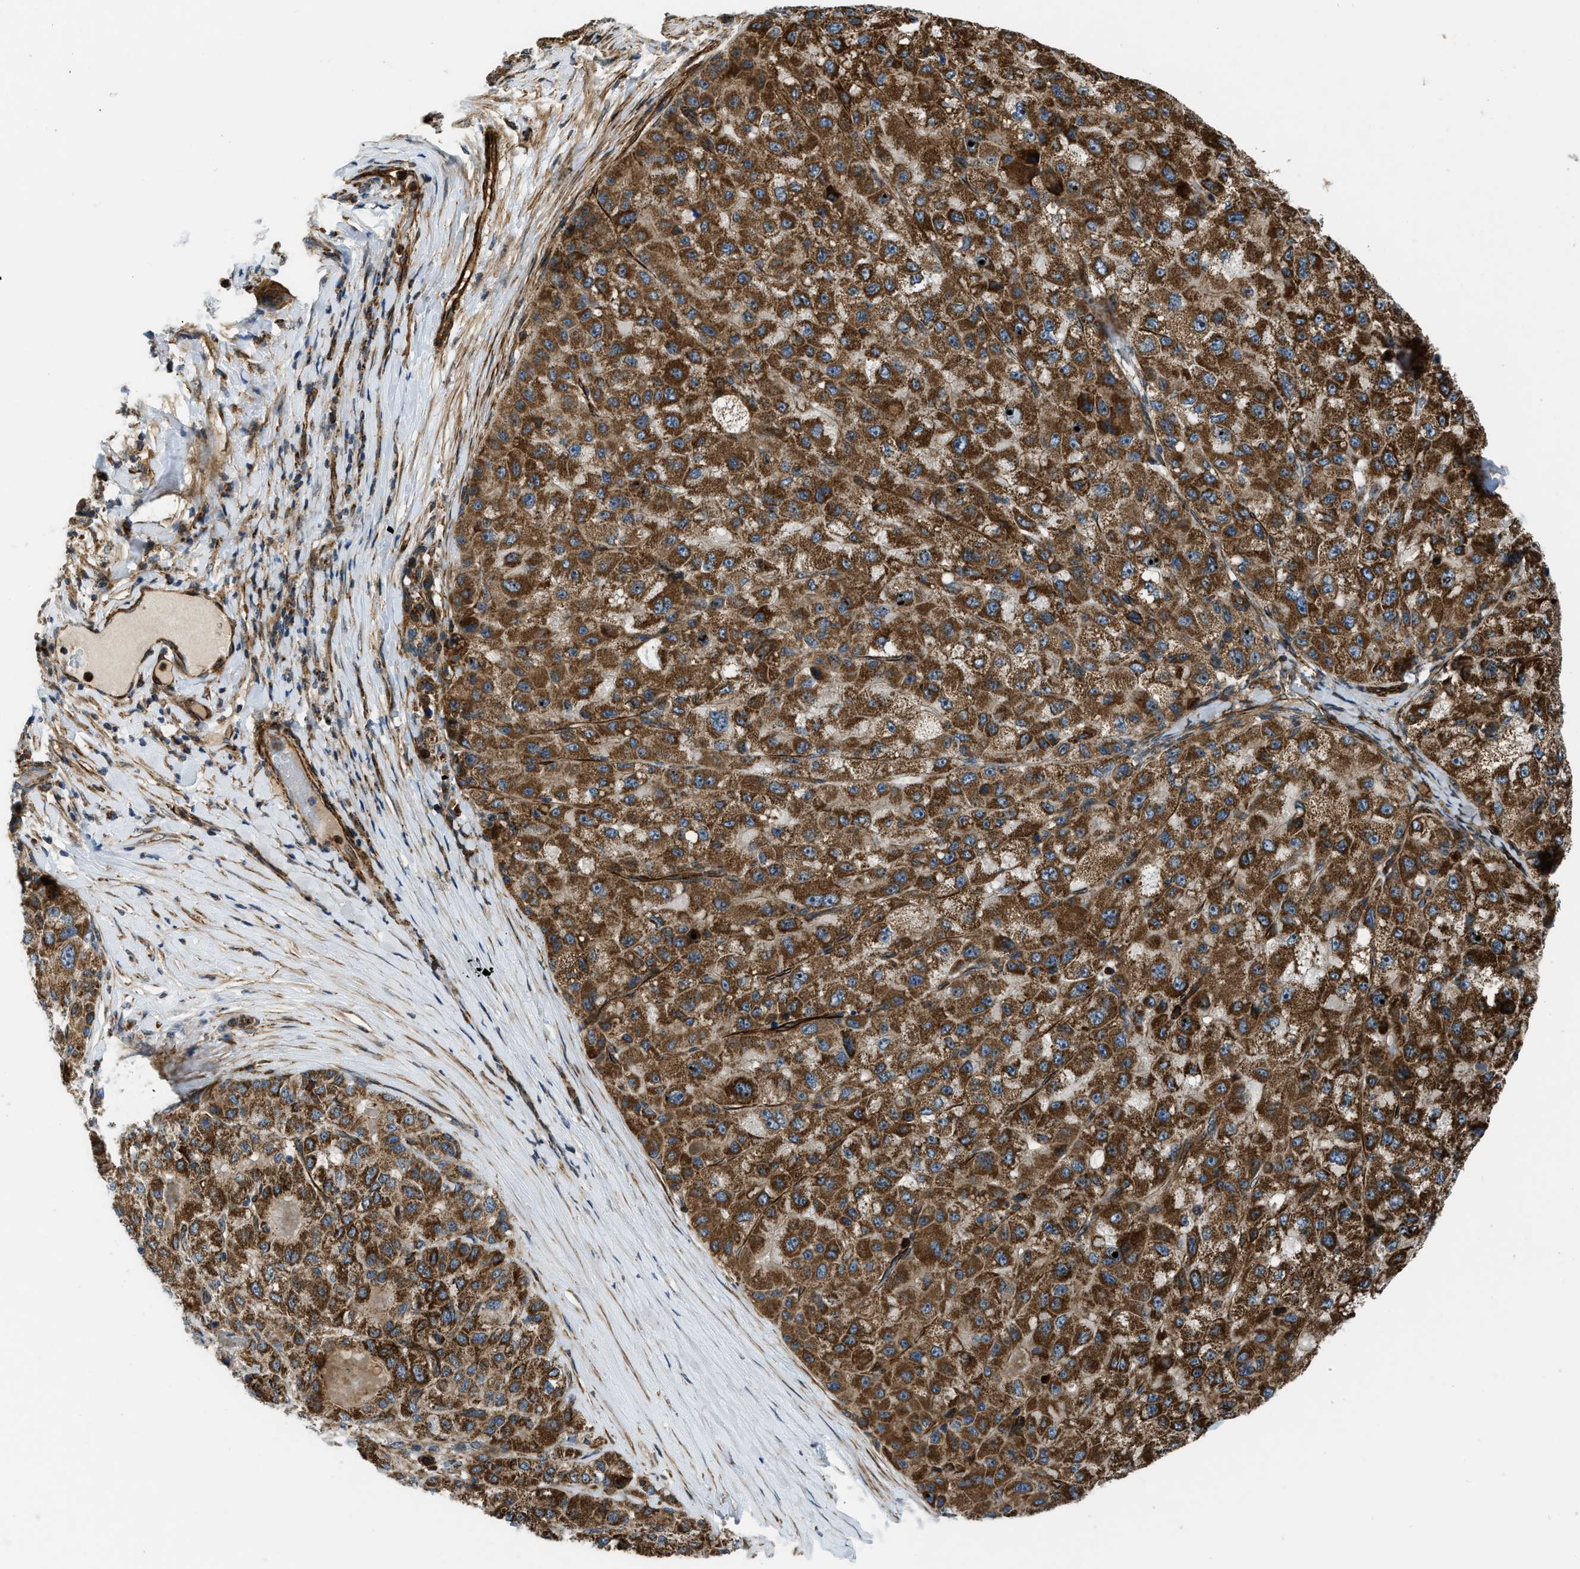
{"staining": {"intensity": "strong", "quantity": ">75%", "location": "cytoplasmic/membranous"}, "tissue": "liver cancer", "cell_type": "Tumor cells", "image_type": "cancer", "snomed": [{"axis": "morphology", "description": "Carcinoma, Hepatocellular, NOS"}, {"axis": "topography", "description": "Liver"}], "caption": "Immunohistochemical staining of hepatocellular carcinoma (liver) displays high levels of strong cytoplasmic/membranous protein positivity in approximately >75% of tumor cells. The staining is performed using DAB (3,3'-diaminobenzidine) brown chromogen to label protein expression. The nuclei are counter-stained blue using hematoxylin.", "gene": "GSDME", "patient": {"sex": "male", "age": 80}}